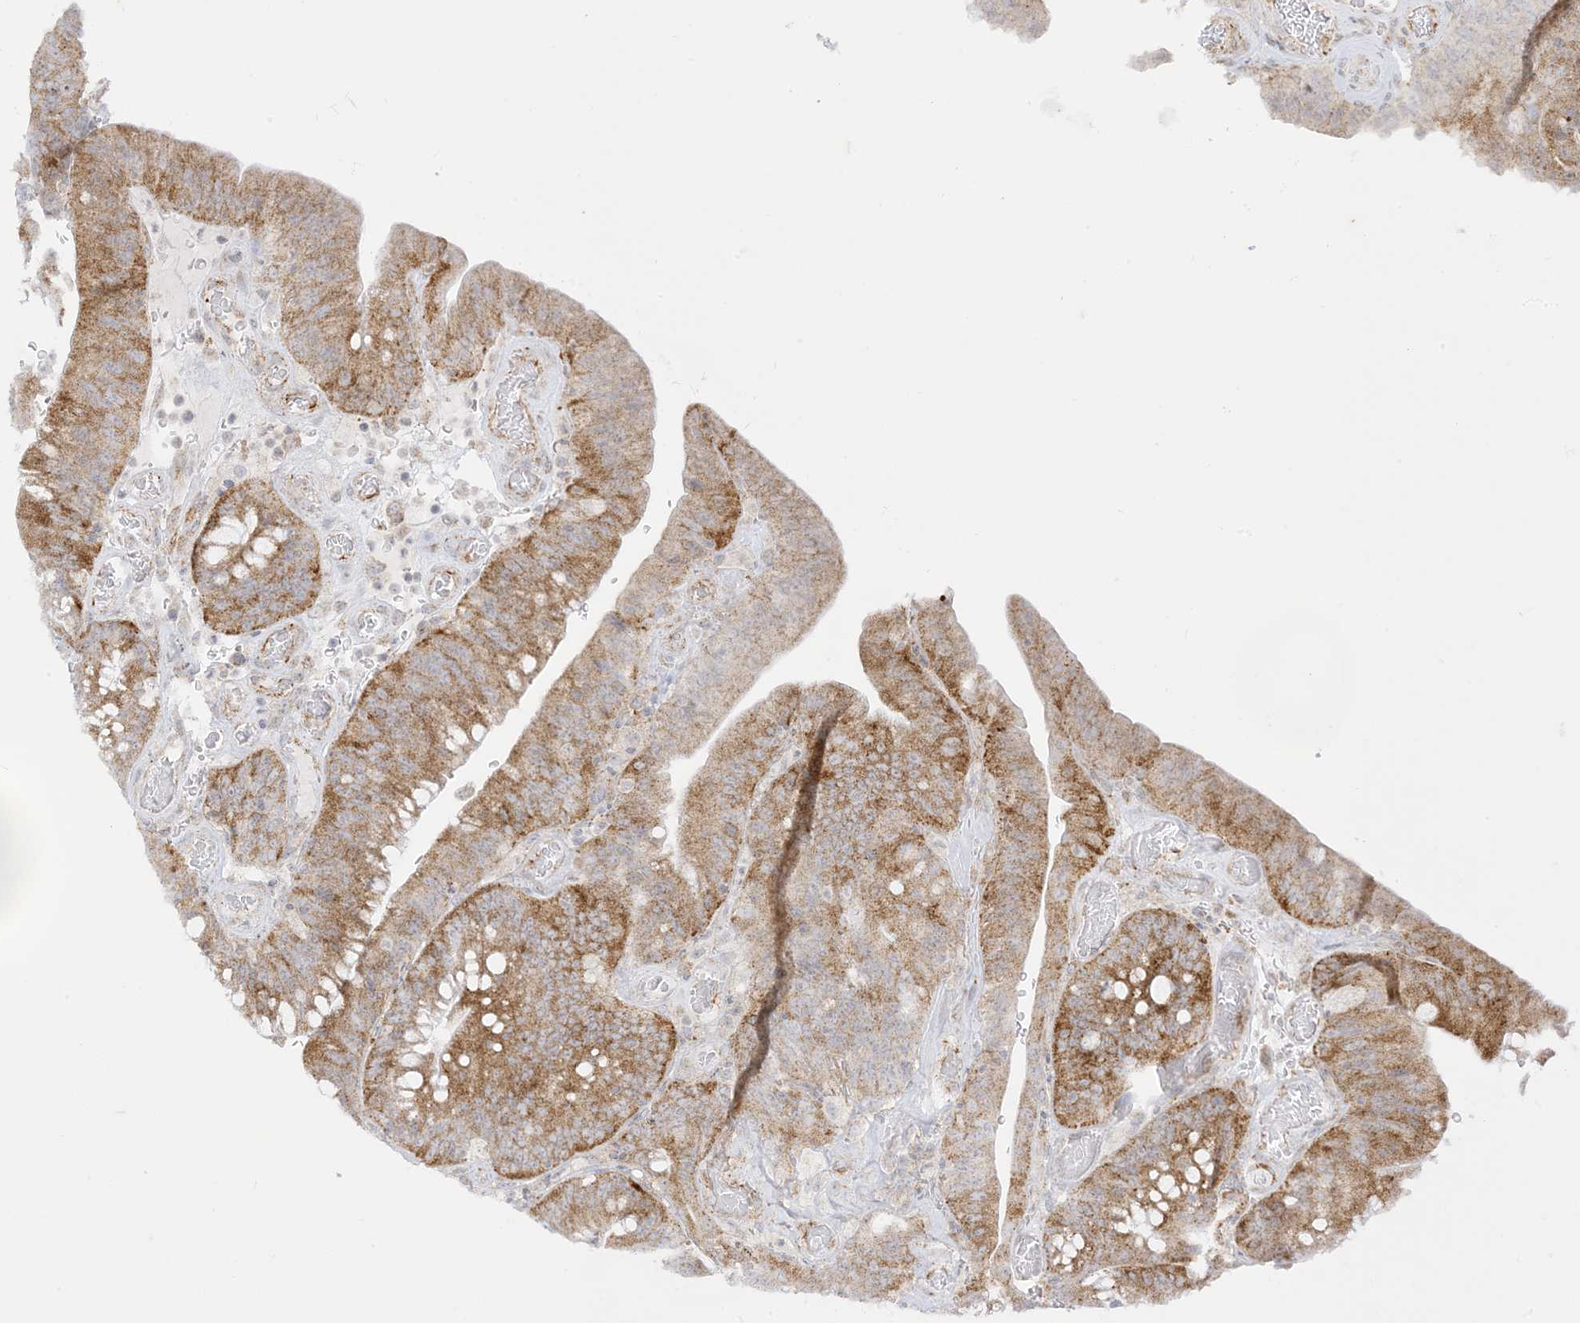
{"staining": {"intensity": "moderate", "quantity": ">75%", "location": "cytoplasmic/membranous"}, "tissue": "colorectal cancer", "cell_type": "Tumor cells", "image_type": "cancer", "snomed": [{"axis": "morphology", "description": "Normal tissue, NOS"}, {"axis": "topography", "description": "Colon"}], "caption": "Brown immunohistochemical staining in human colorectal cancer demonstrates moderate cytoplasmic/membranous positivity in approximately >75% of tumor cells.", "gene": "RAC1", "patient": {"sex": "female", "age": 82}}